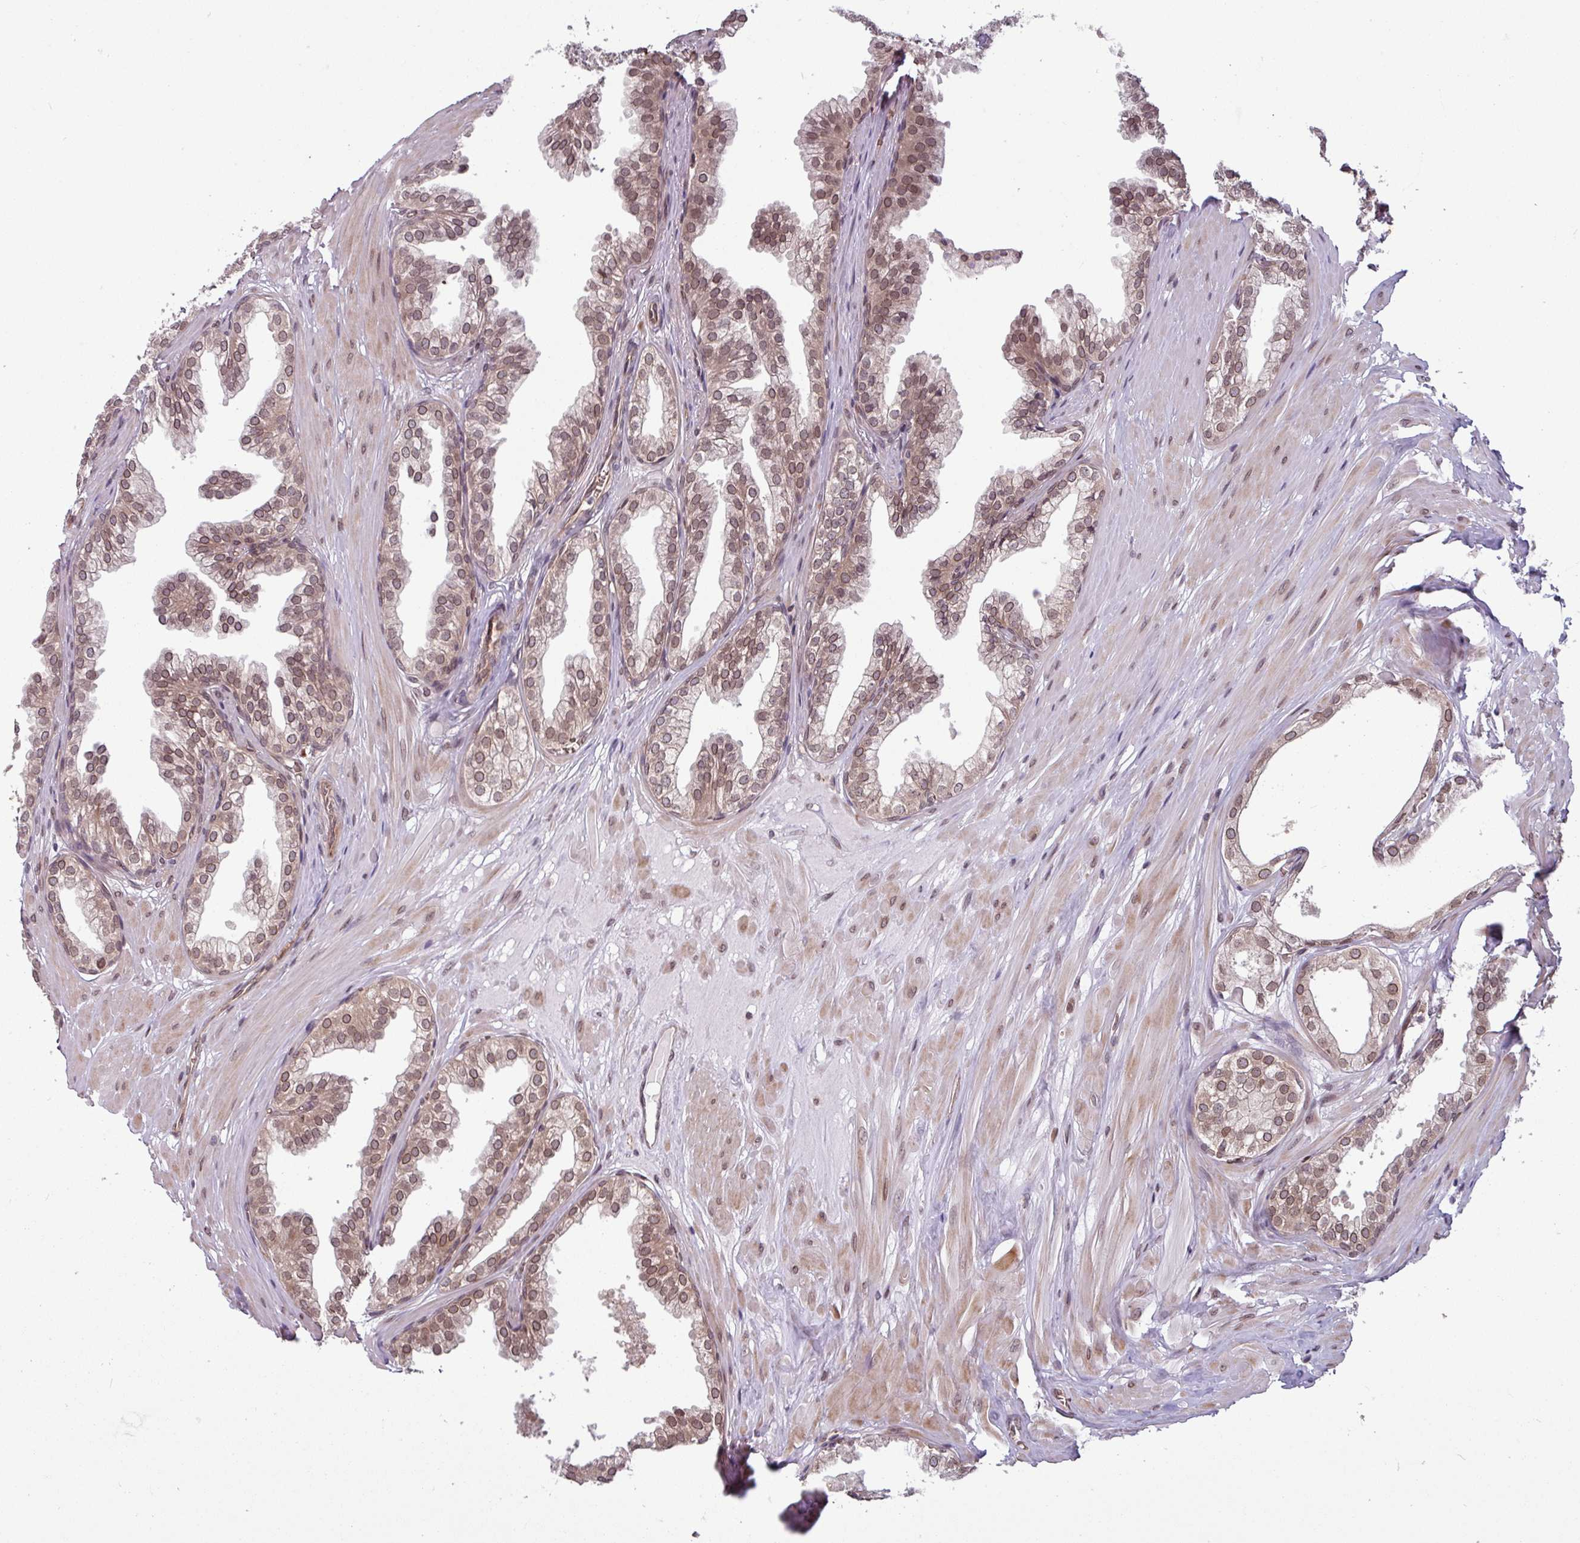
{"staining": {"intensity": "moderate", "quantity": ">75%", "location": "cytoplasmic/membranous,nuclear"}, "tissue": "prostate", "cell_type": "Glandular cells", "image_type": "normal", "snomed": [{"axis": "morphology", "description": "Normal tissue, NOS"}, {"axis": "topography", "description": "Prostate"}, {"axis": "topography", "description": "Peripheral nerve tissue"}], "caption": "A medium amount of moderate cytoplasmic/membranous,nuclear expression is appreciated in about >75% of glandular cells in benign prostate. Immunohistochemistry stains the protein of interest in brown and the nuclei are stained blue.", "gene": "RBM4B", "patient": {"sex": "male", "age": 55}}